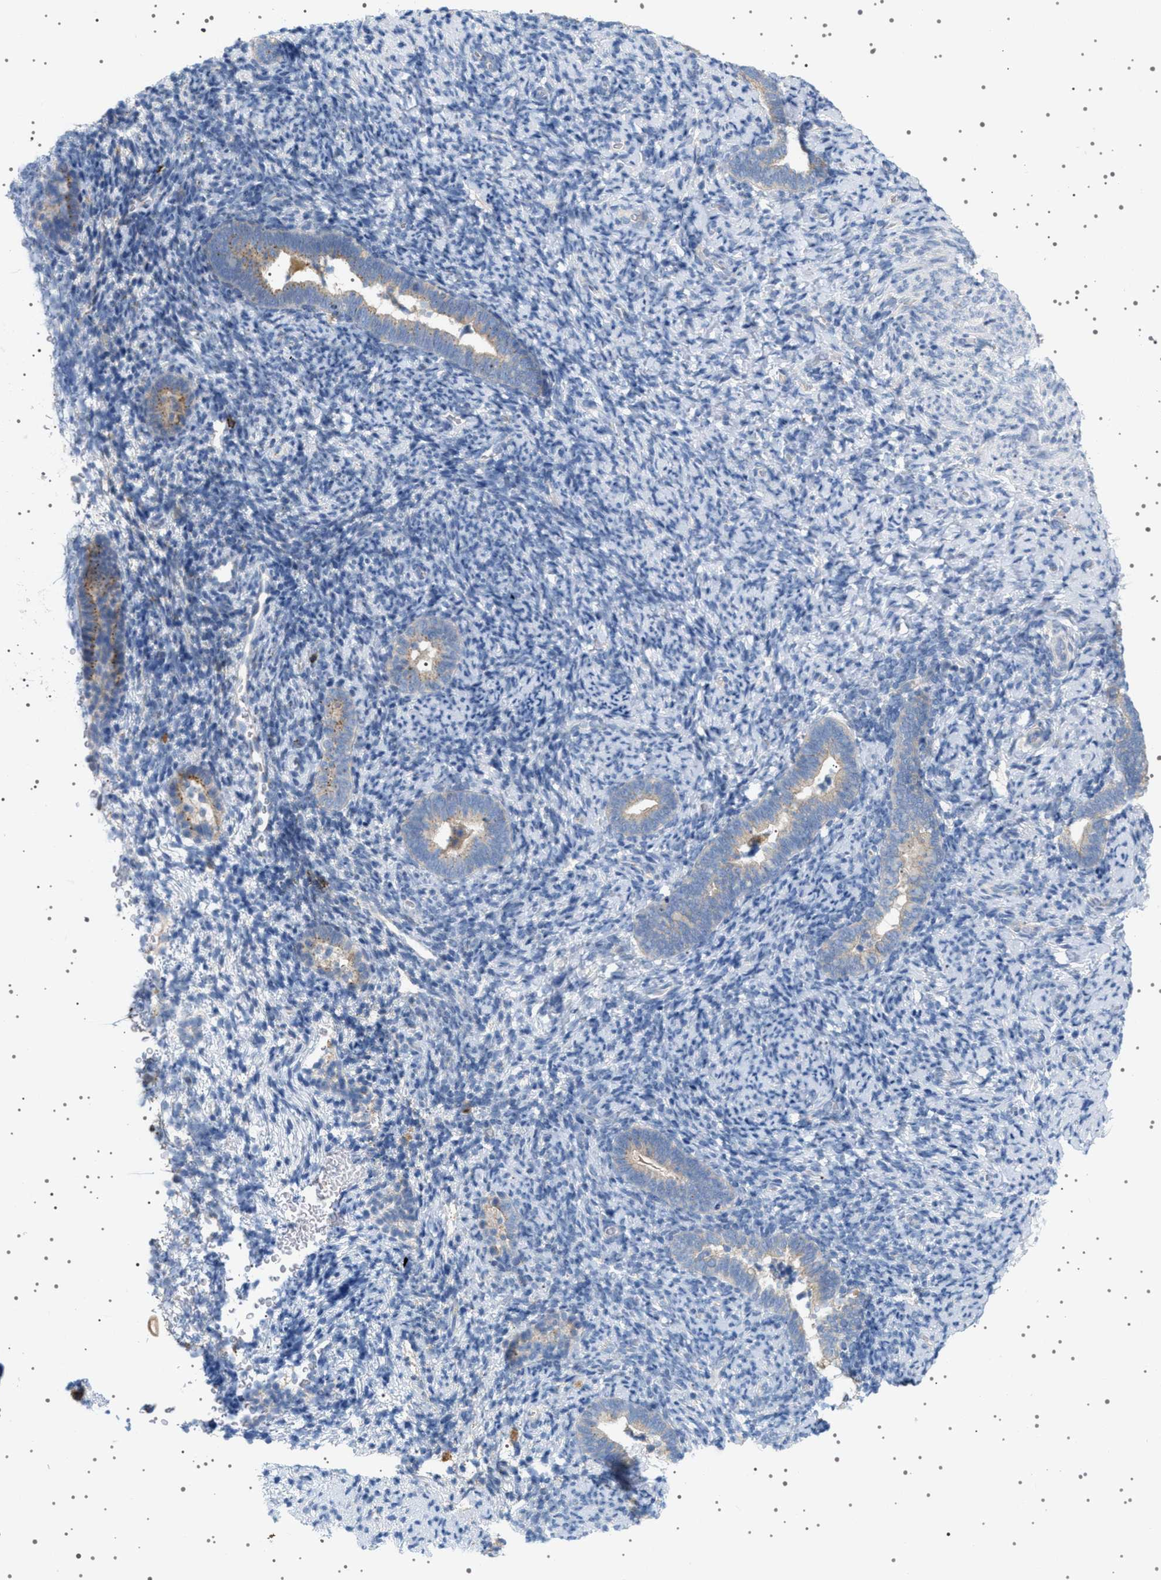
{"staining": {"intensity": "negative", "quantity": "none", "location": "none"}, "tissue": "endometrium", "cell_type": "Cells in endometrial stroma", "image_type": "normal", "snomed": [{"axis": "morphology", "description": "Normal tissue, NOS"}, {"axis": "topography", "description": "Endometrium"}], "caption": "DAB (3,3'-diaminobenzidine) immunohistochemical staining of unremarkable endometrium displays no significant expression in cells in endometrial stroma.", "gene": "ADCY10", "patient": {"sex": "female", "age": 51}}